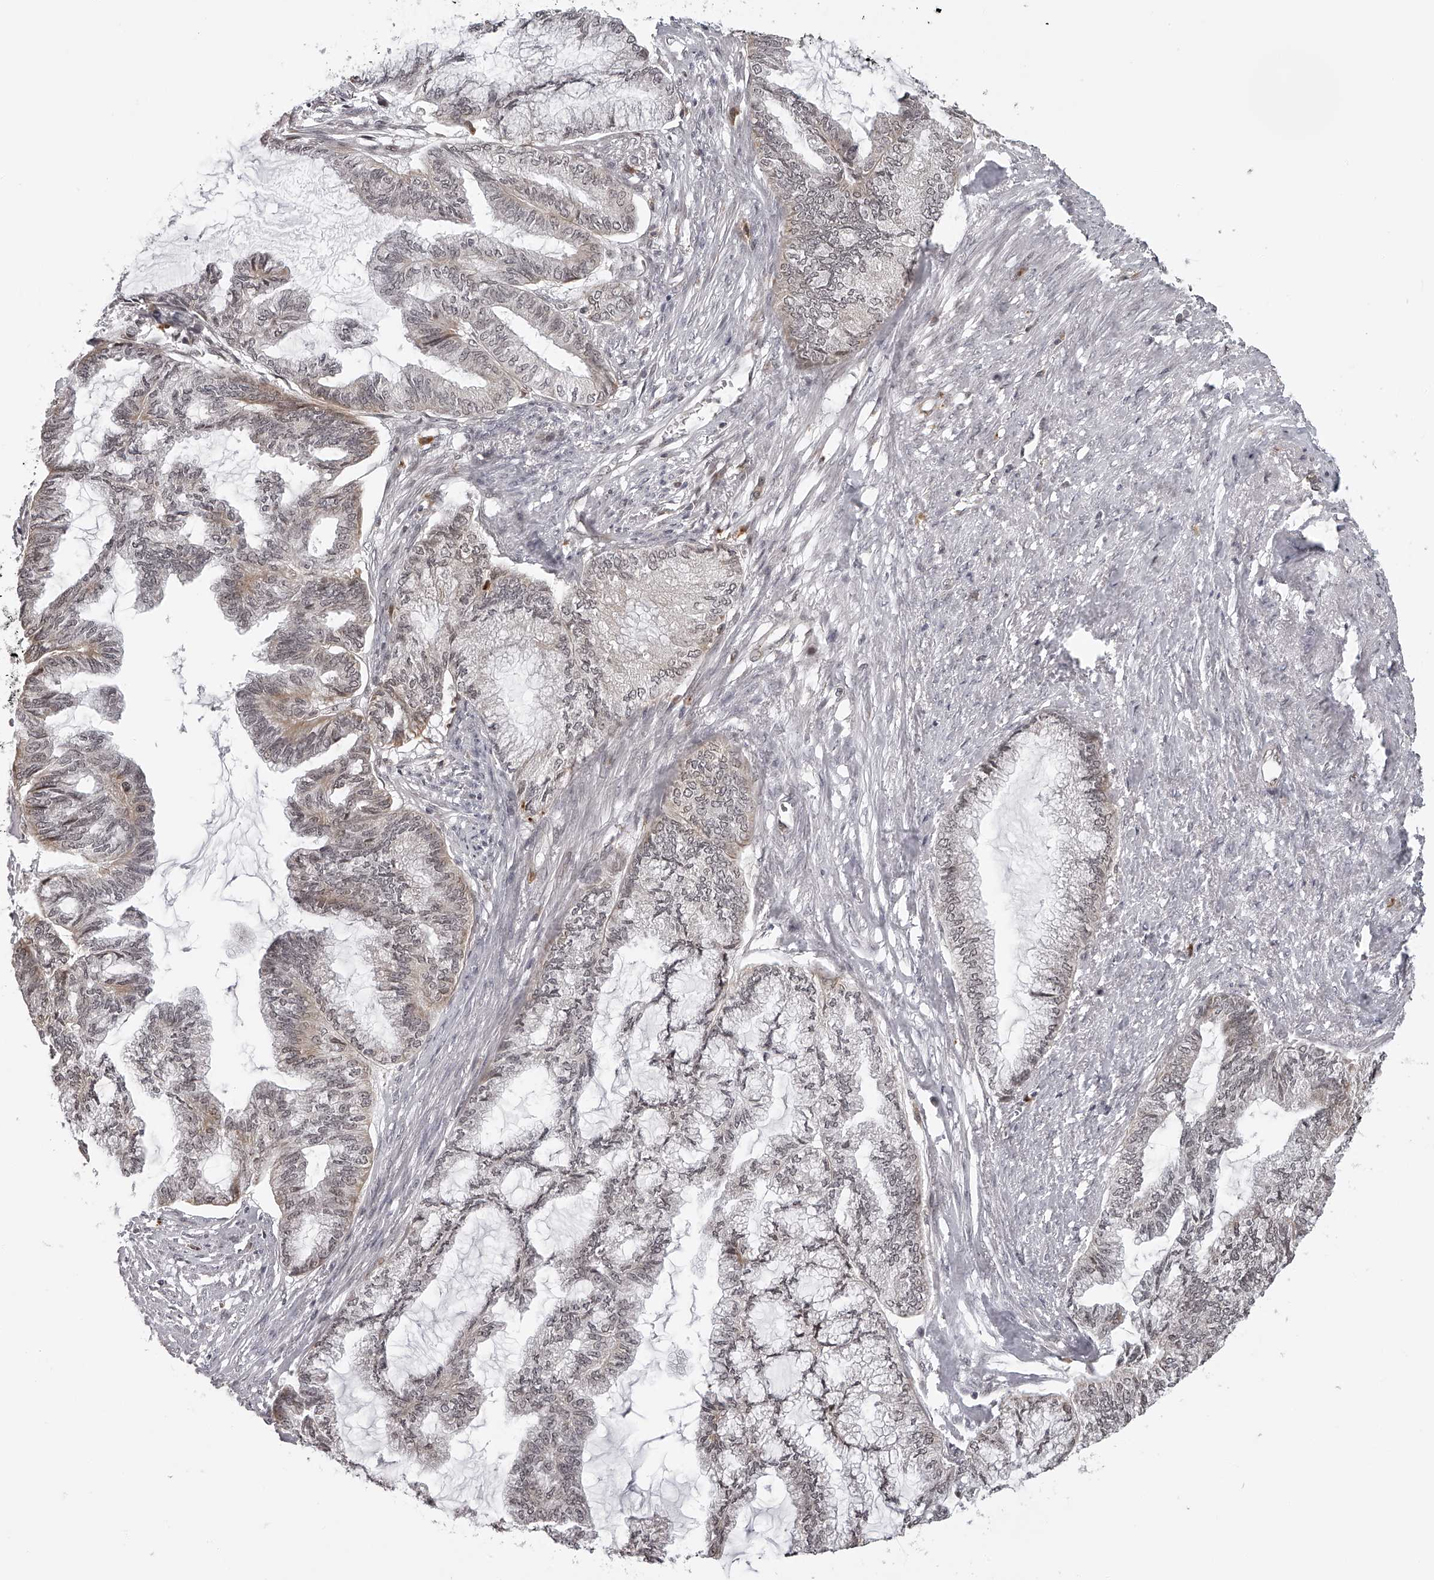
{"staining": {"intensity": "negative", "quantity": "none", "location": "none"}, "tissue": "endometrial cancer", "cell_type": "Tumor cells", "image_type": "cancer", "snomed": [{"axis": "morphology", "description": "Adenocarcinoma, NOS"}, {"axis": "topography", "description": "Endometrium"}], "caption": "IHC photomicrograph of endometrial cancer stained for a protein (brown), which reveals no staining in tumor cells.", "gene": "ODF2L", "patient": {"sex": "female", "age": 86}}